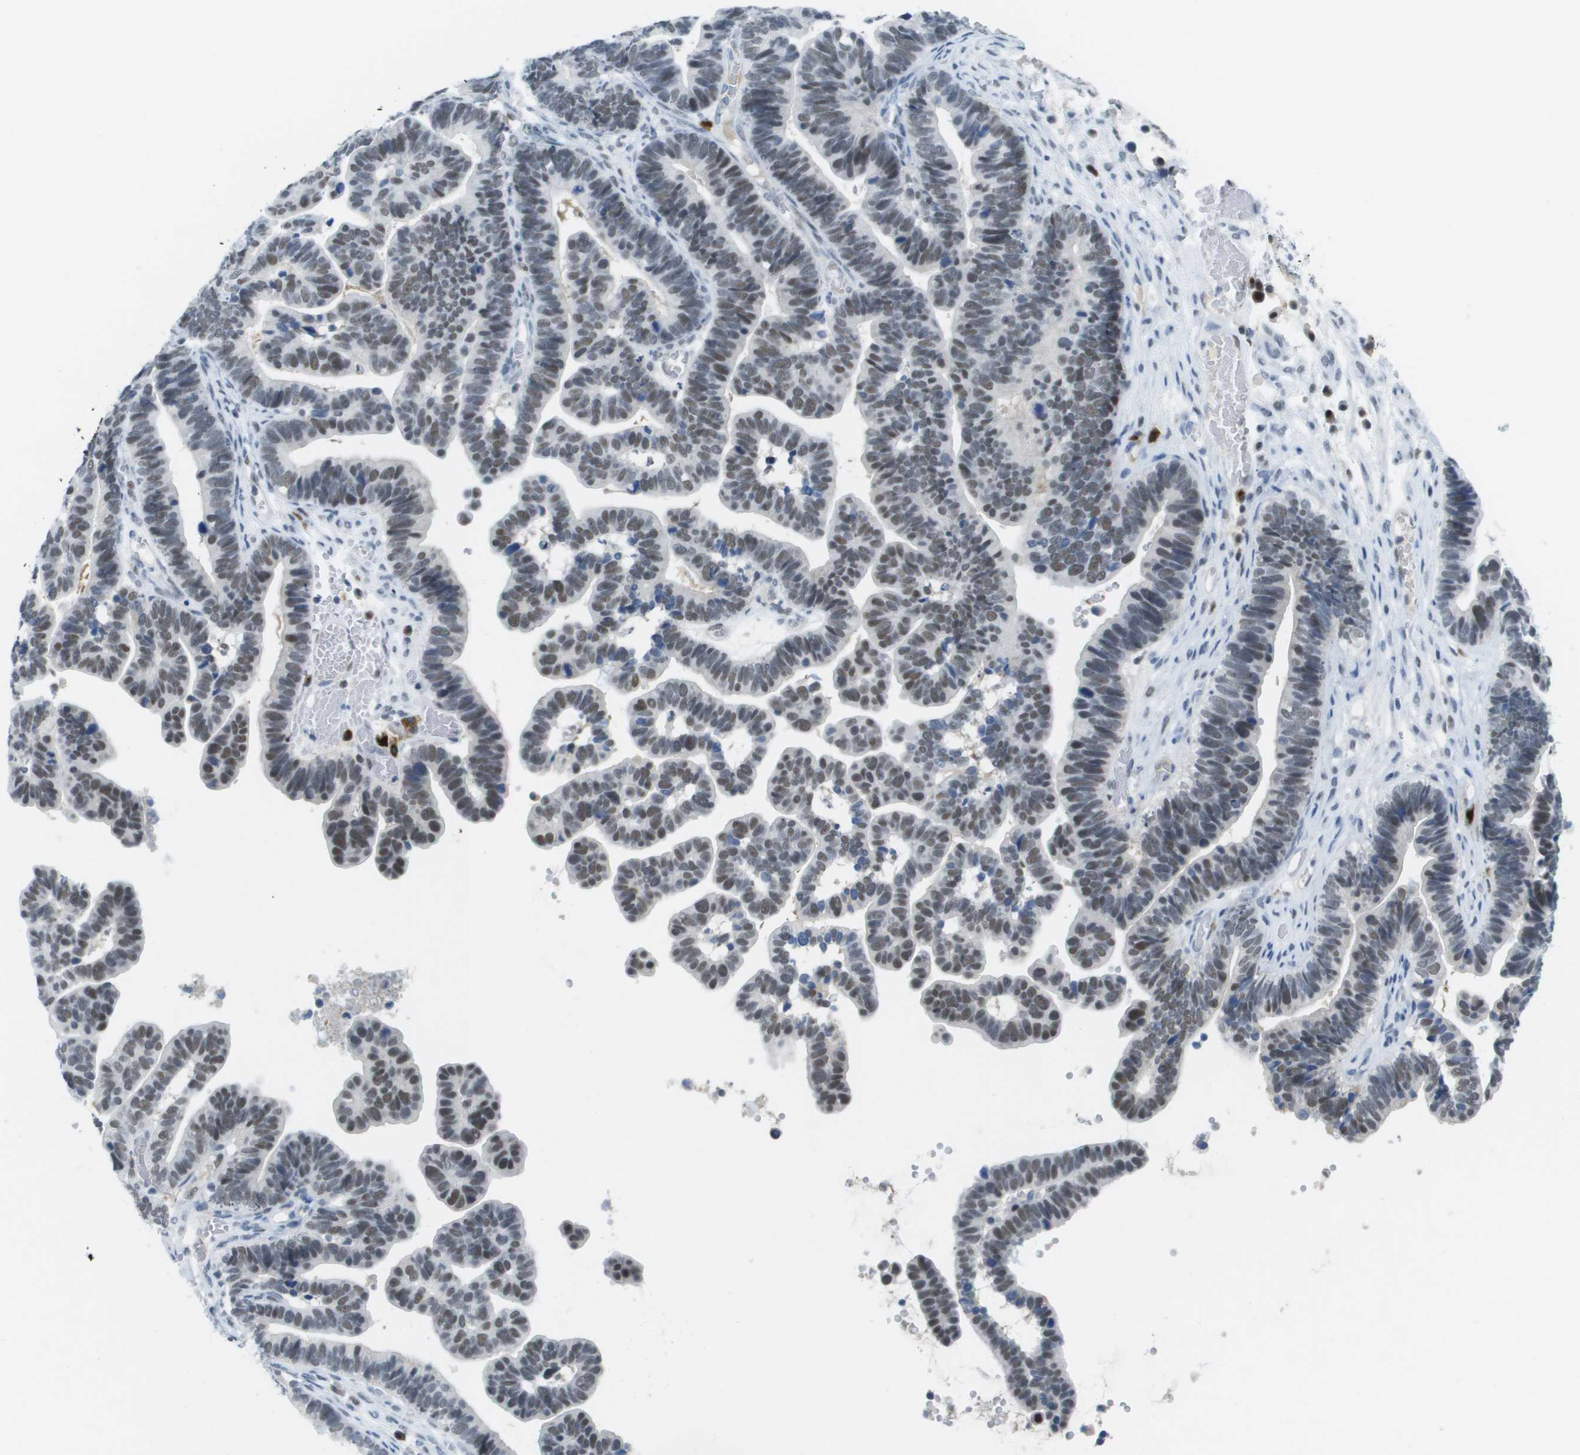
{"staining": {"intensity": "moderate", "quantity": "25%-75%", "location": "nuclear"}, "tissue": "ovarian cancer", "cell_type": "Tumor cells", "image_type": "cancer", "snomed": [{"axis": "morphology", "description": "Cystadenocarcinoma, serous, NOS"}, {"axis": "topography", "description": "Ovary"}], "caption": "IHC histopathology image of ovarian cancer stained for a protein (brown), which demonstrates medium levels of moderate nuclear expression in about 25%-75% of tumor cells.", "gene": "TP53RK", "patient": {"sex": "female", "age": 56}}